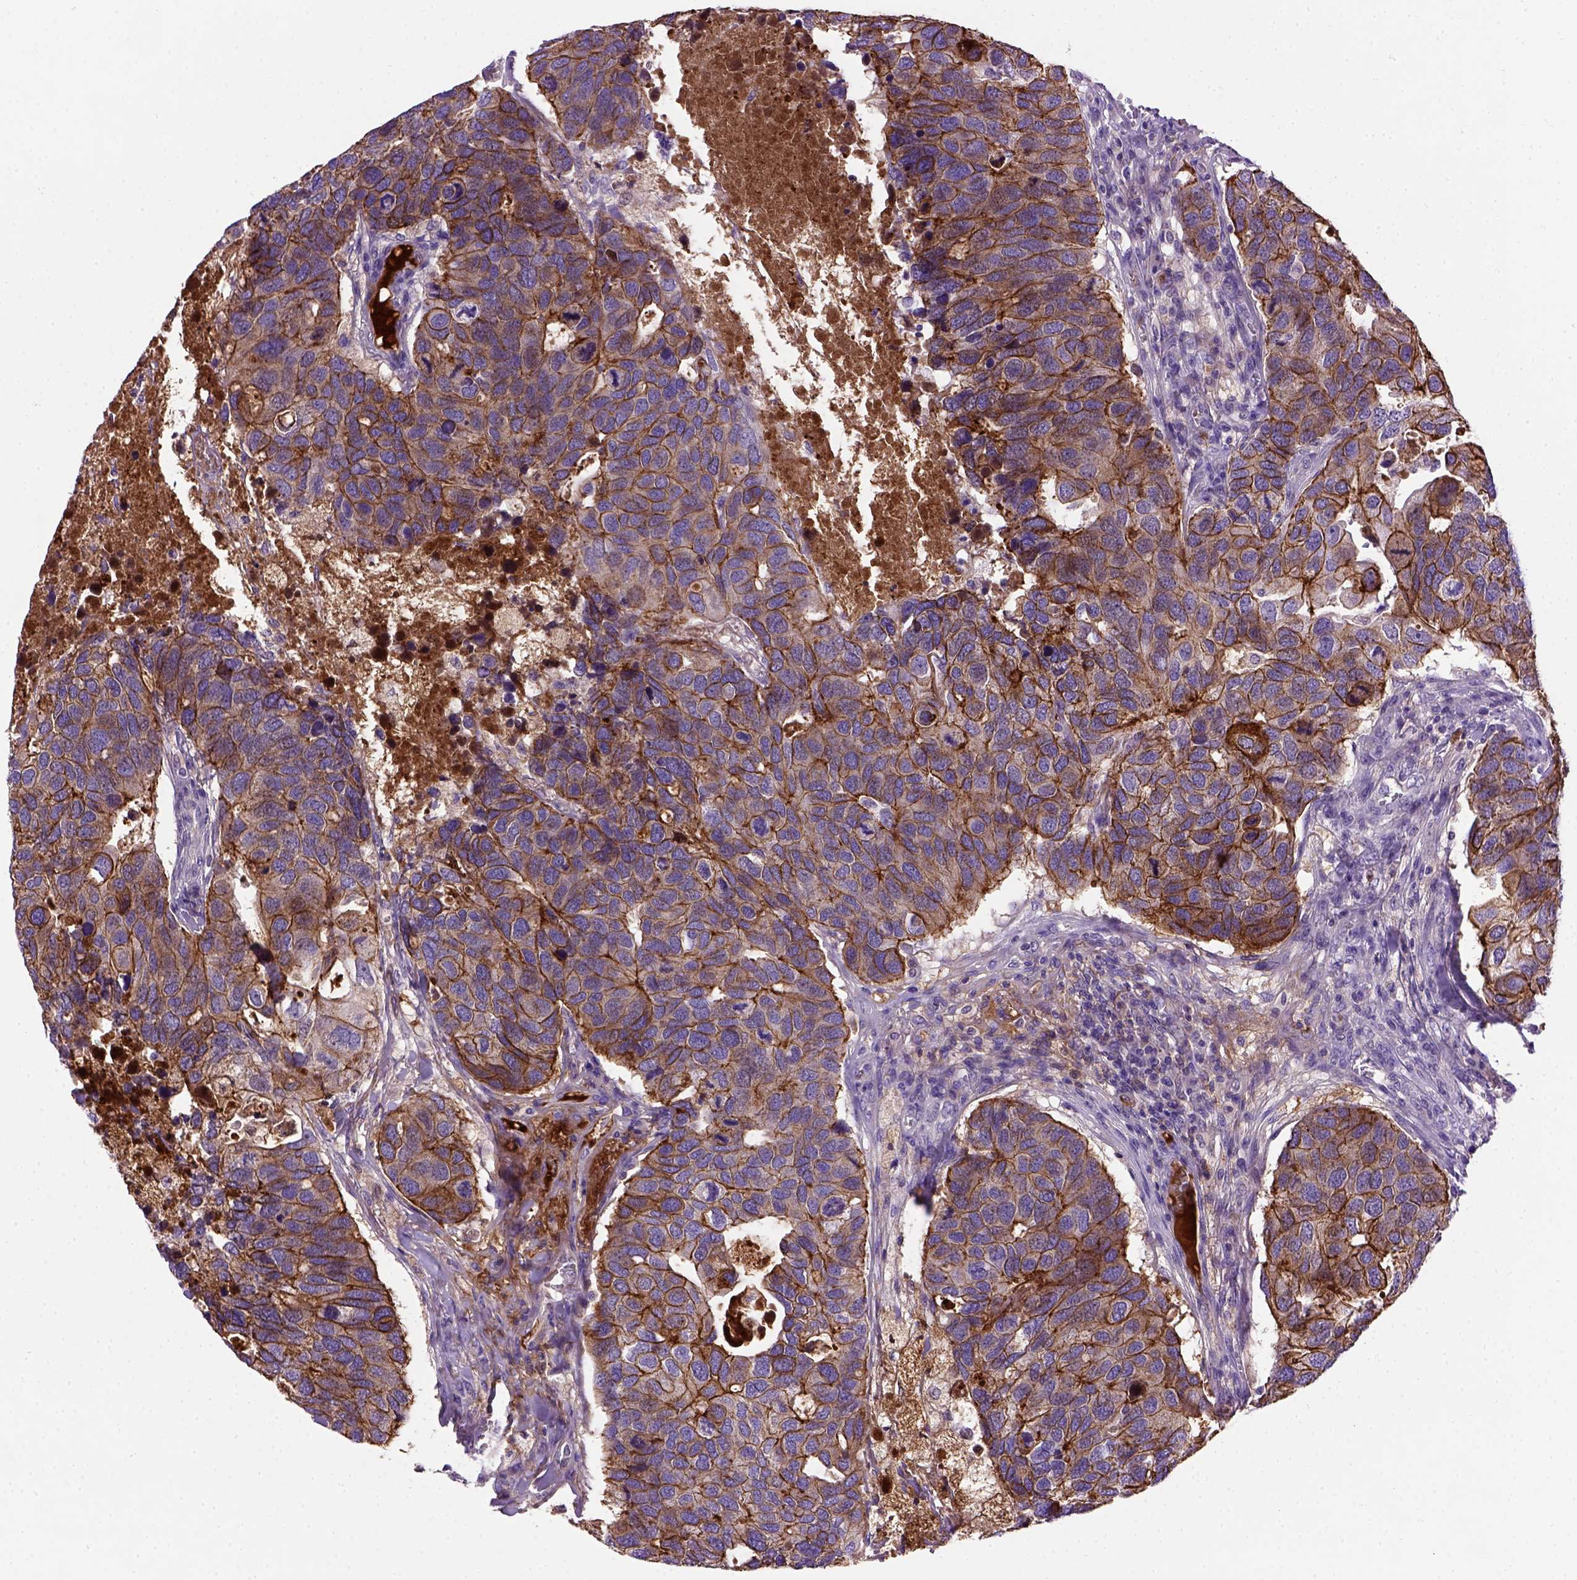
{"staining": {"intensity": "strong", "quantity": ">75%", "location": "cytoplasmic/membranous"}, "tissue": "breast cancer", "cell_type": "Tumor cells", "image_type": "cancer", "snomed": [{"axis": "morphology", "description": "Duct carcinoma"}, {"axis": "topography", "description": "Breast"}], "caption": "Immunohistochemistry photomicrograph of breast cancer (infiltrating ductal carcinoma) stained for a protein (brown), which demonstrates high levels of strong cytoplasmic/membranous staining in about >75% of tumor cells.", "gene": "CDH1", "patient": {"sex": "female", "age": 83}}